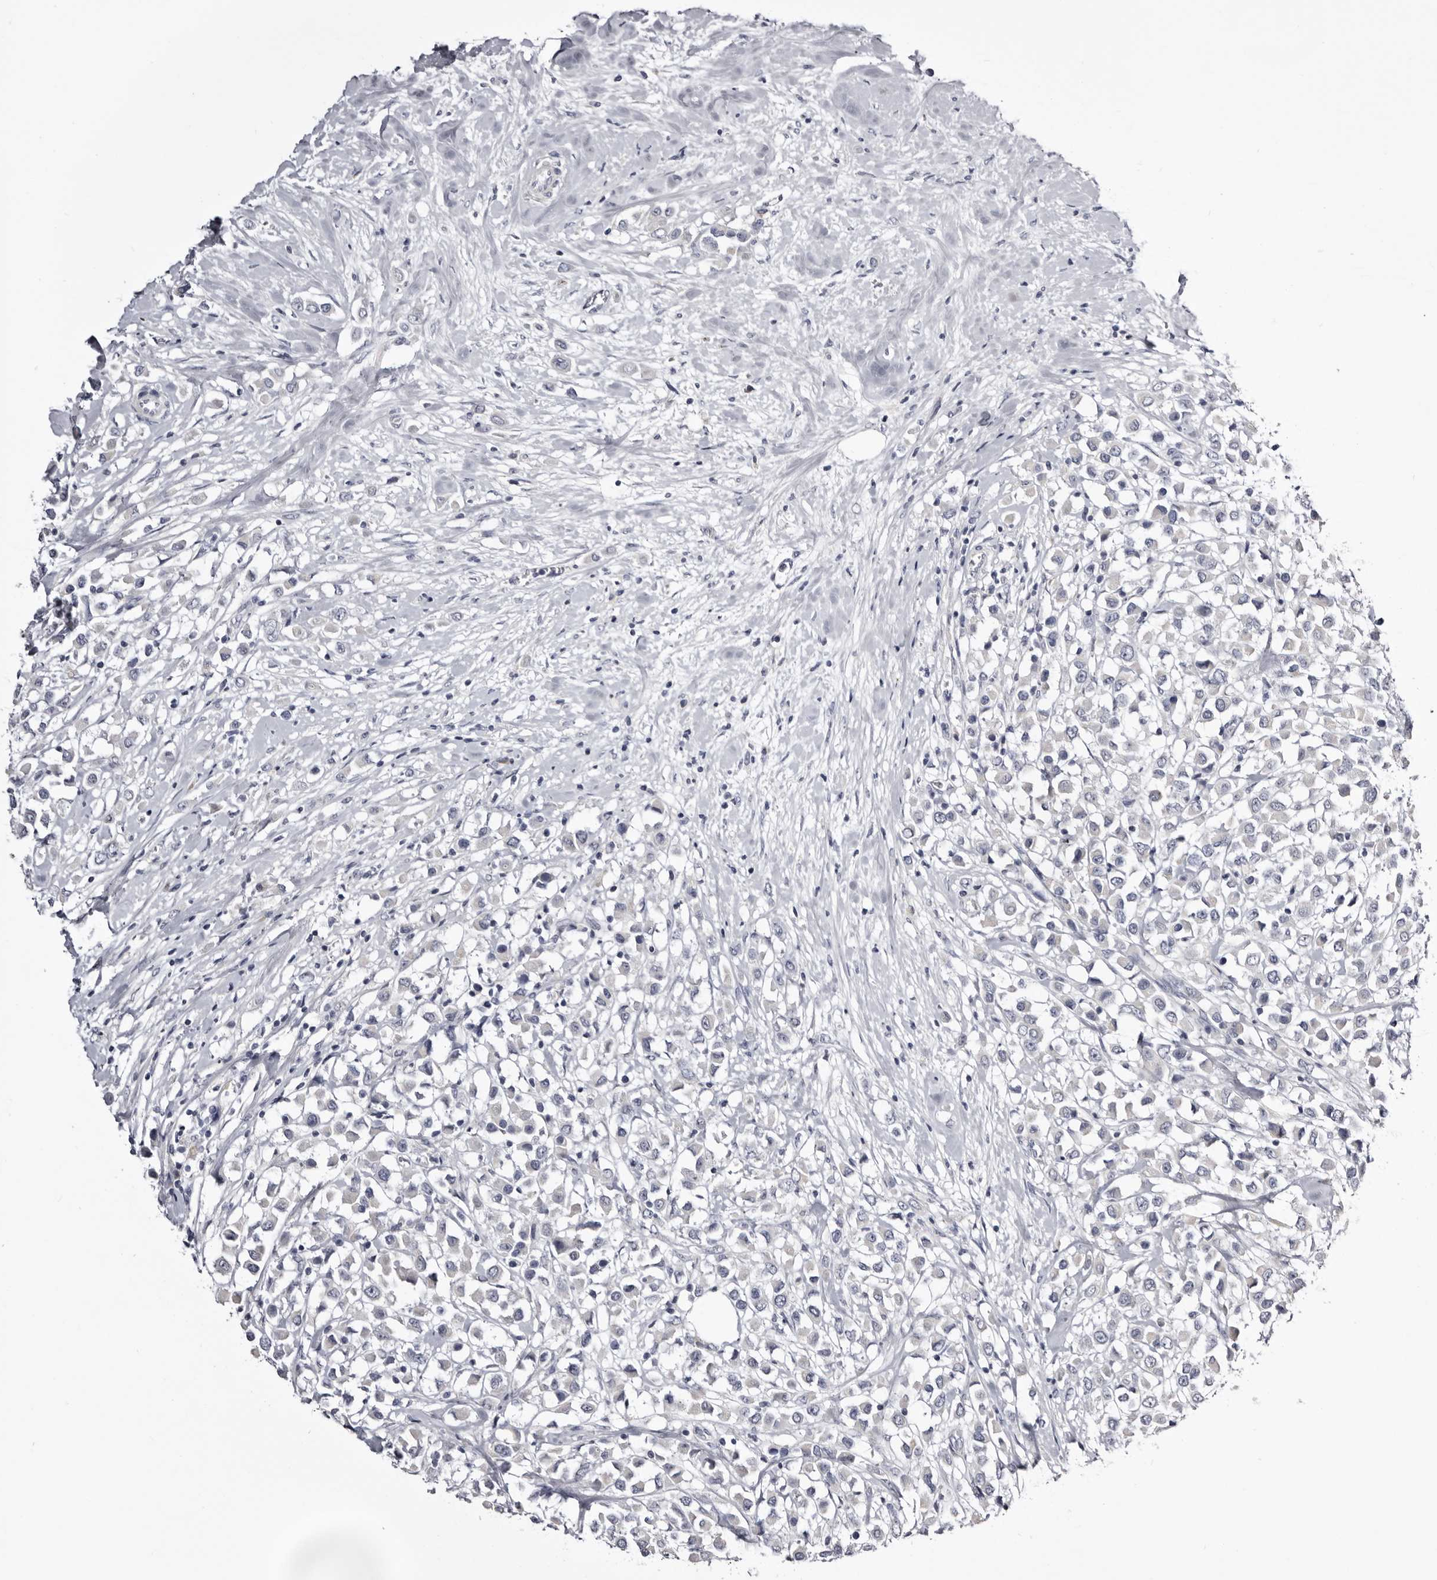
{"staining": {"intensity": "negative", "quantity": "none", "location": "none"}, "tissue": "breast cancer", "cell_type": "Tumor cells", "image_type": "cancer", "snomed": [{"axis": "morphology", "description": "Duct carcinoma"}, {"axis": "topography", "description": "Breast"}], "caption": "Human invasive ductal carcinoma (breast) stained for a protein using immunohistochemistry displays no positivity in tumor cells.", "gene": "CASQ1", "patient": {"sex": "female", "age": 61}}